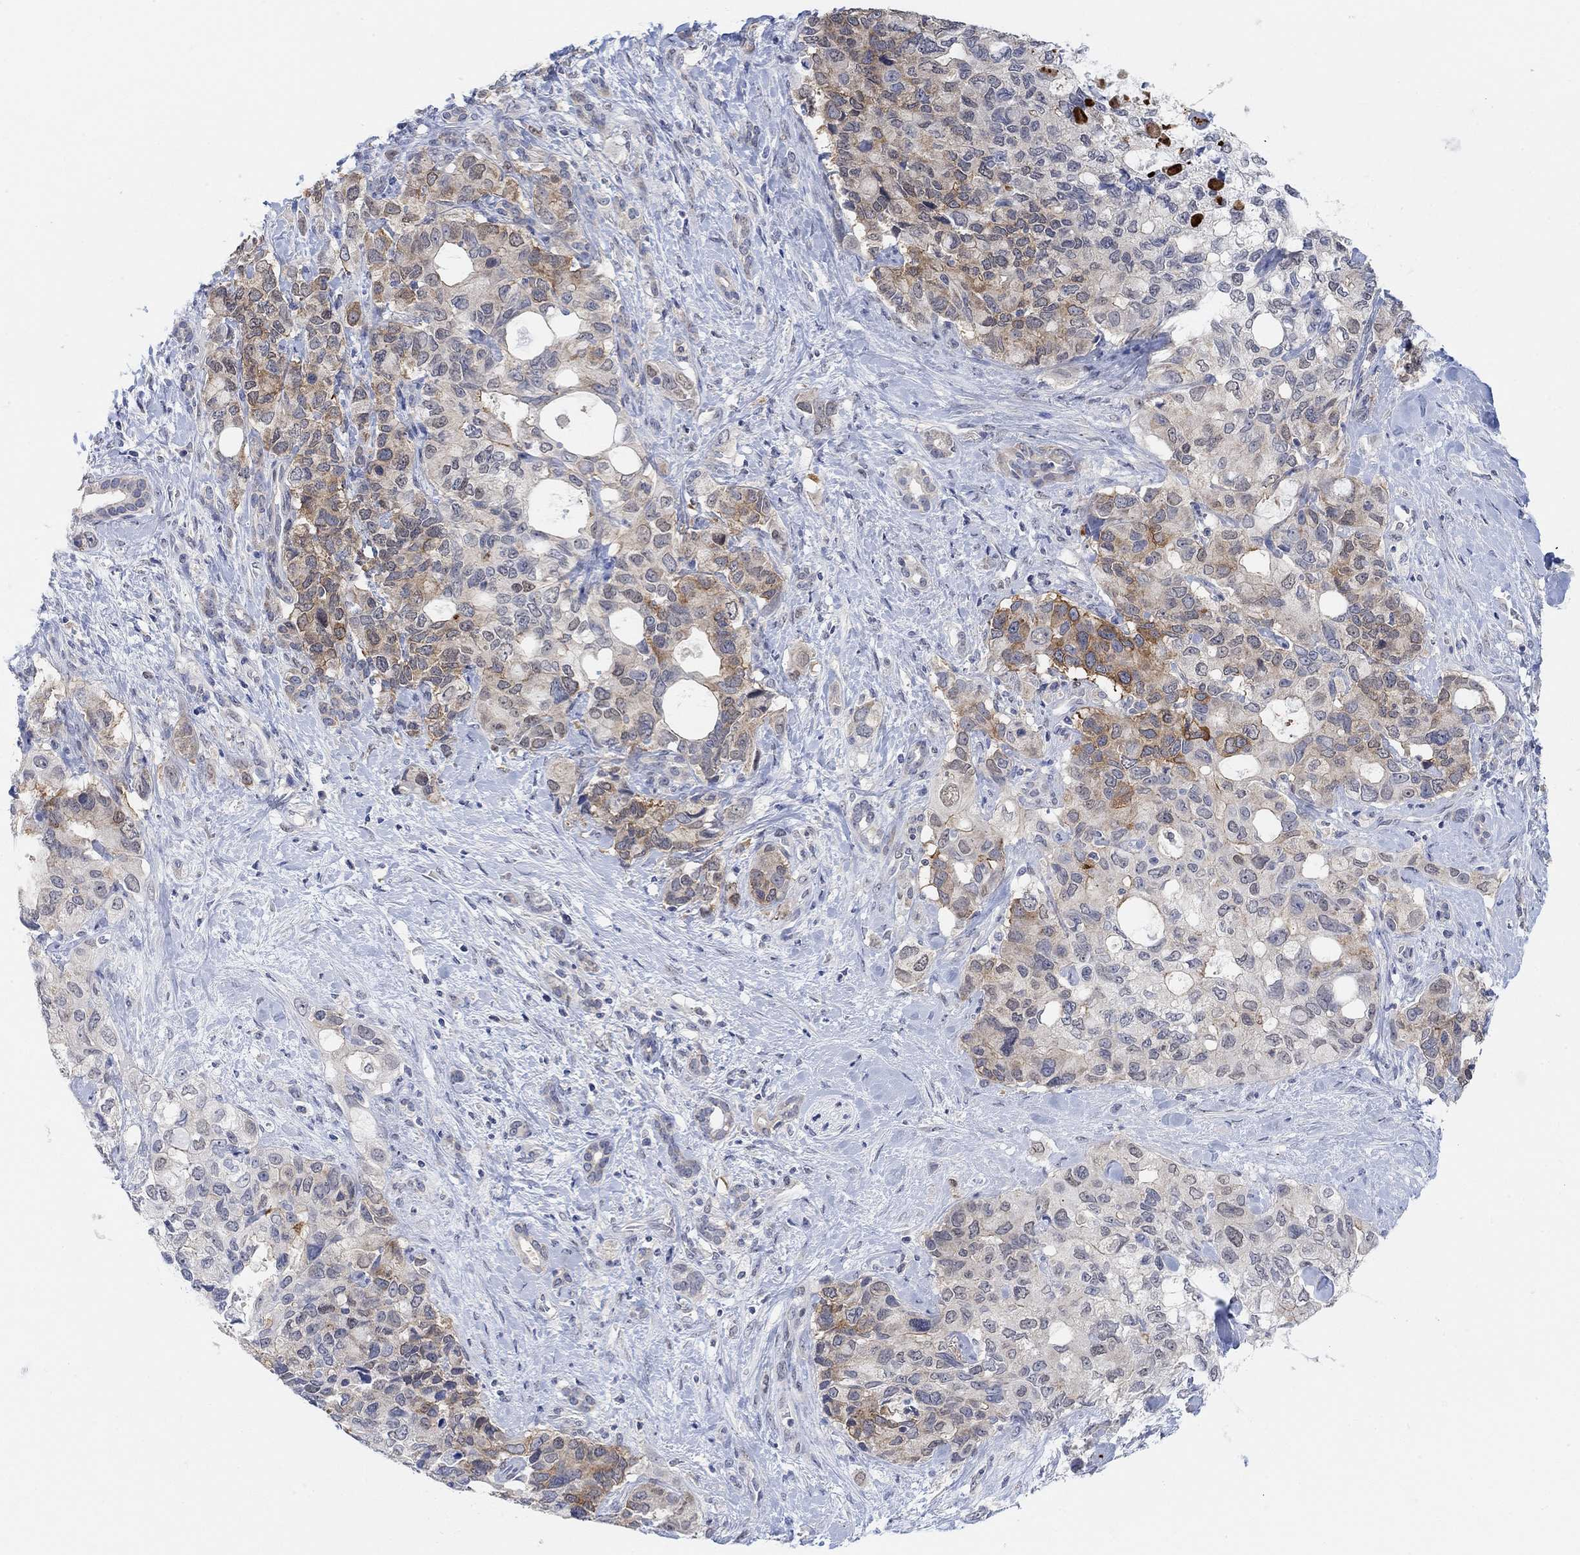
{"staining": {"intensity": "moderate", "quantity": "25%-75%", "location": "cytoplasmic/membranous"}, "tissue": "pancreatic cancer", "cell_type": "Tumor cells", "image_type": "cancer", "snomed": [{"axis": "morphology", "description": "Adenocarcinoma, NOS"}, {"axis": "topography", "description": "Pancreas"}], "caption": "This is an image of IHC staining of adenocarcinoma (pancreatic), which shows moderate positivity in the cytoplasmic/membranous of tumor cells.", "gene": "RIMS1", "patient": {"sex": "female", "age": 56}}